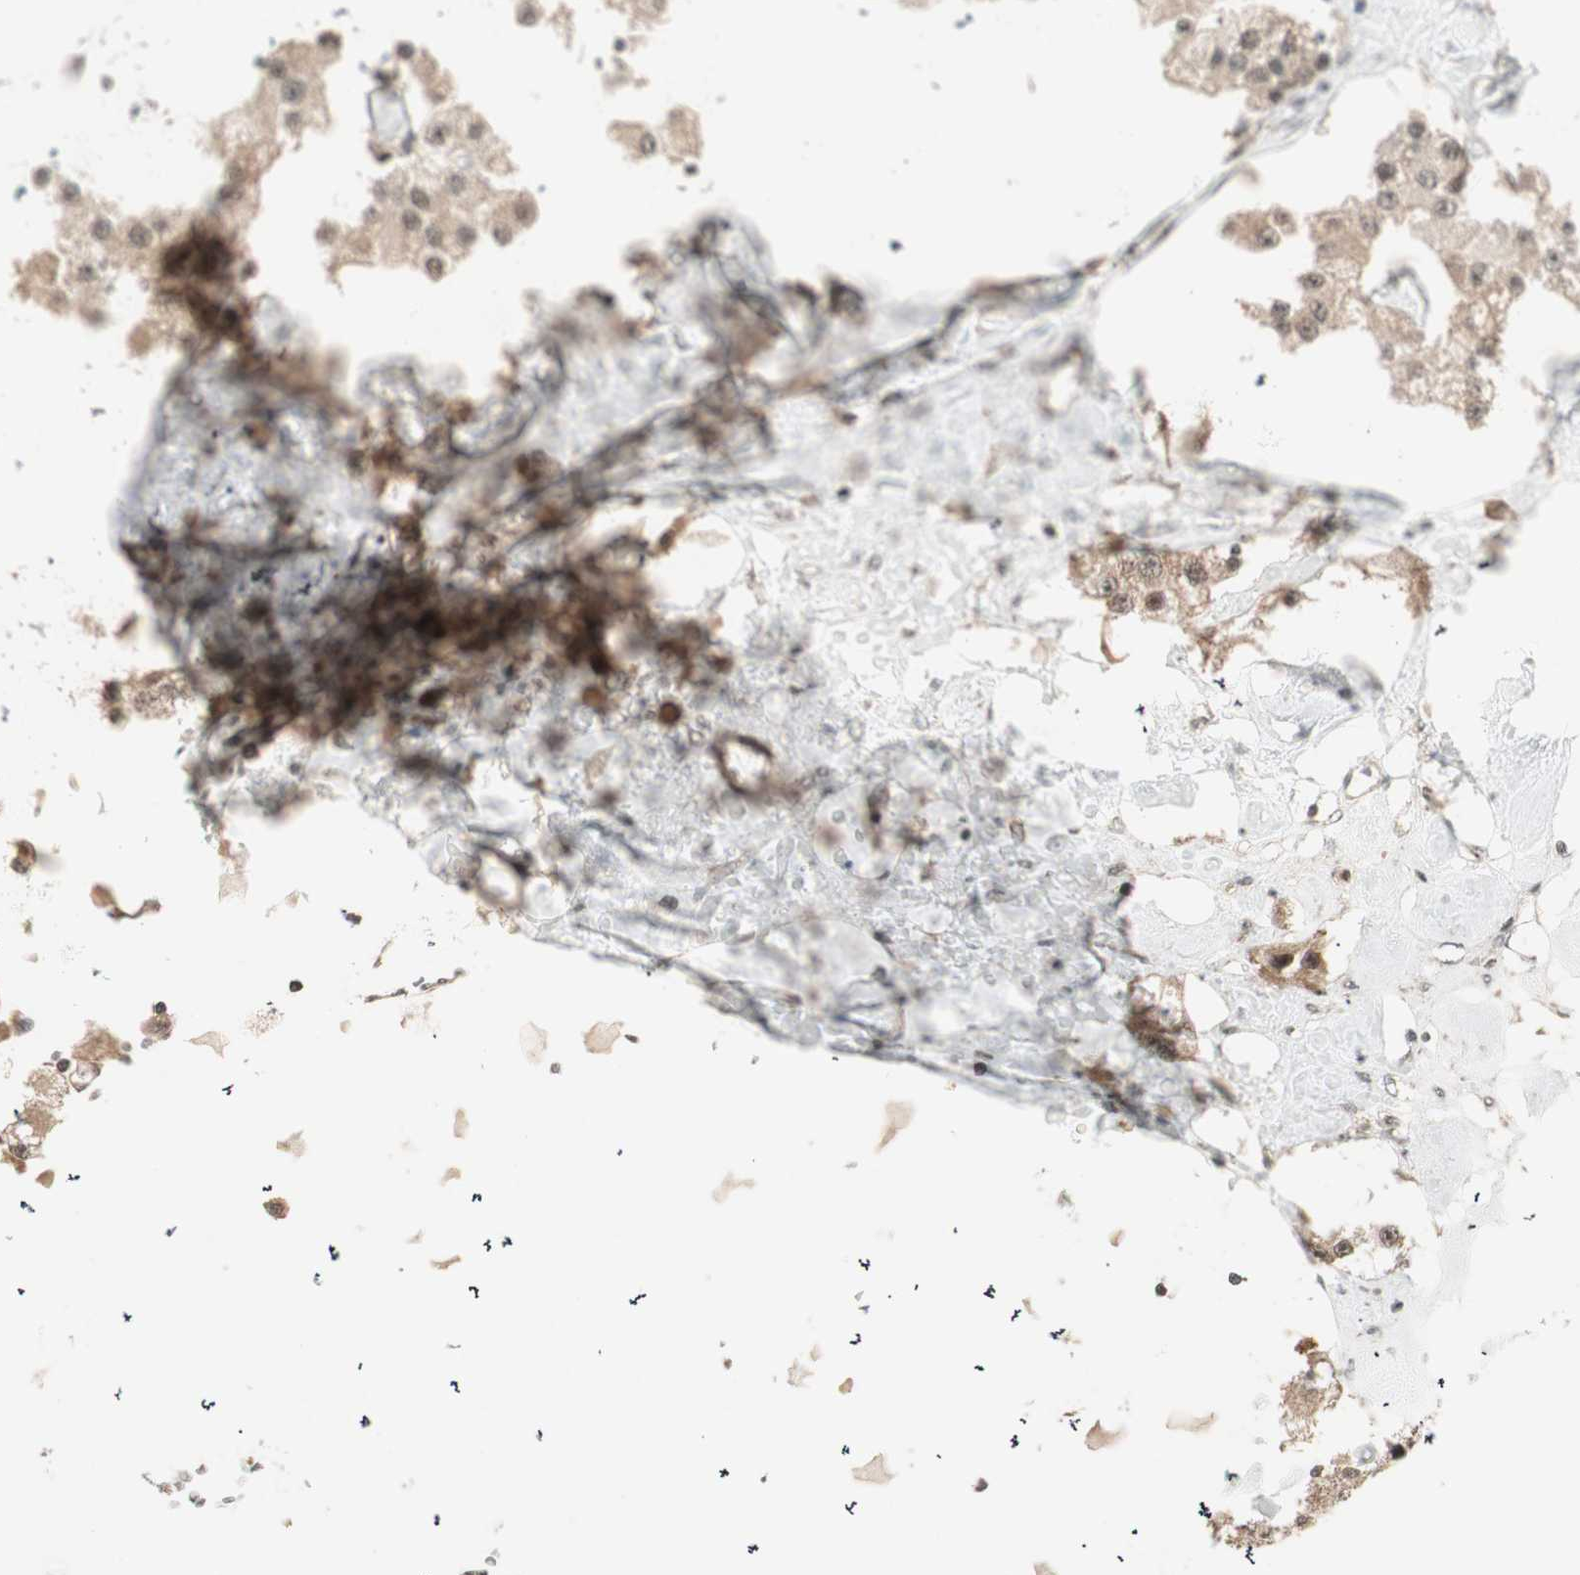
{"staining": {"intensity": "moderate", "quantity": ">75%", "location": "cytoplasmic/membranous,nuclear"}, "tissue": "carcinoid", "cell_type": "Tumor cells", "image_type": "cancer", "snomed": [{"axis": "morphology", "description": "Carcinoid, malignant, NOS"}, {"axis": "topography", "description": "Pancreas"}], "caption": "Moderate cytoplasmic/membranous and nuclear staining is seen in approximately >75% of tumor cells in carcinoid (malignant). The staining was performed using DAB, with brown indicating positive protein expression. Nuclei are stained blue with hematoxylin.", "gene": "ZSCAN31", "patient": {"sex": "male", "age": 41}}